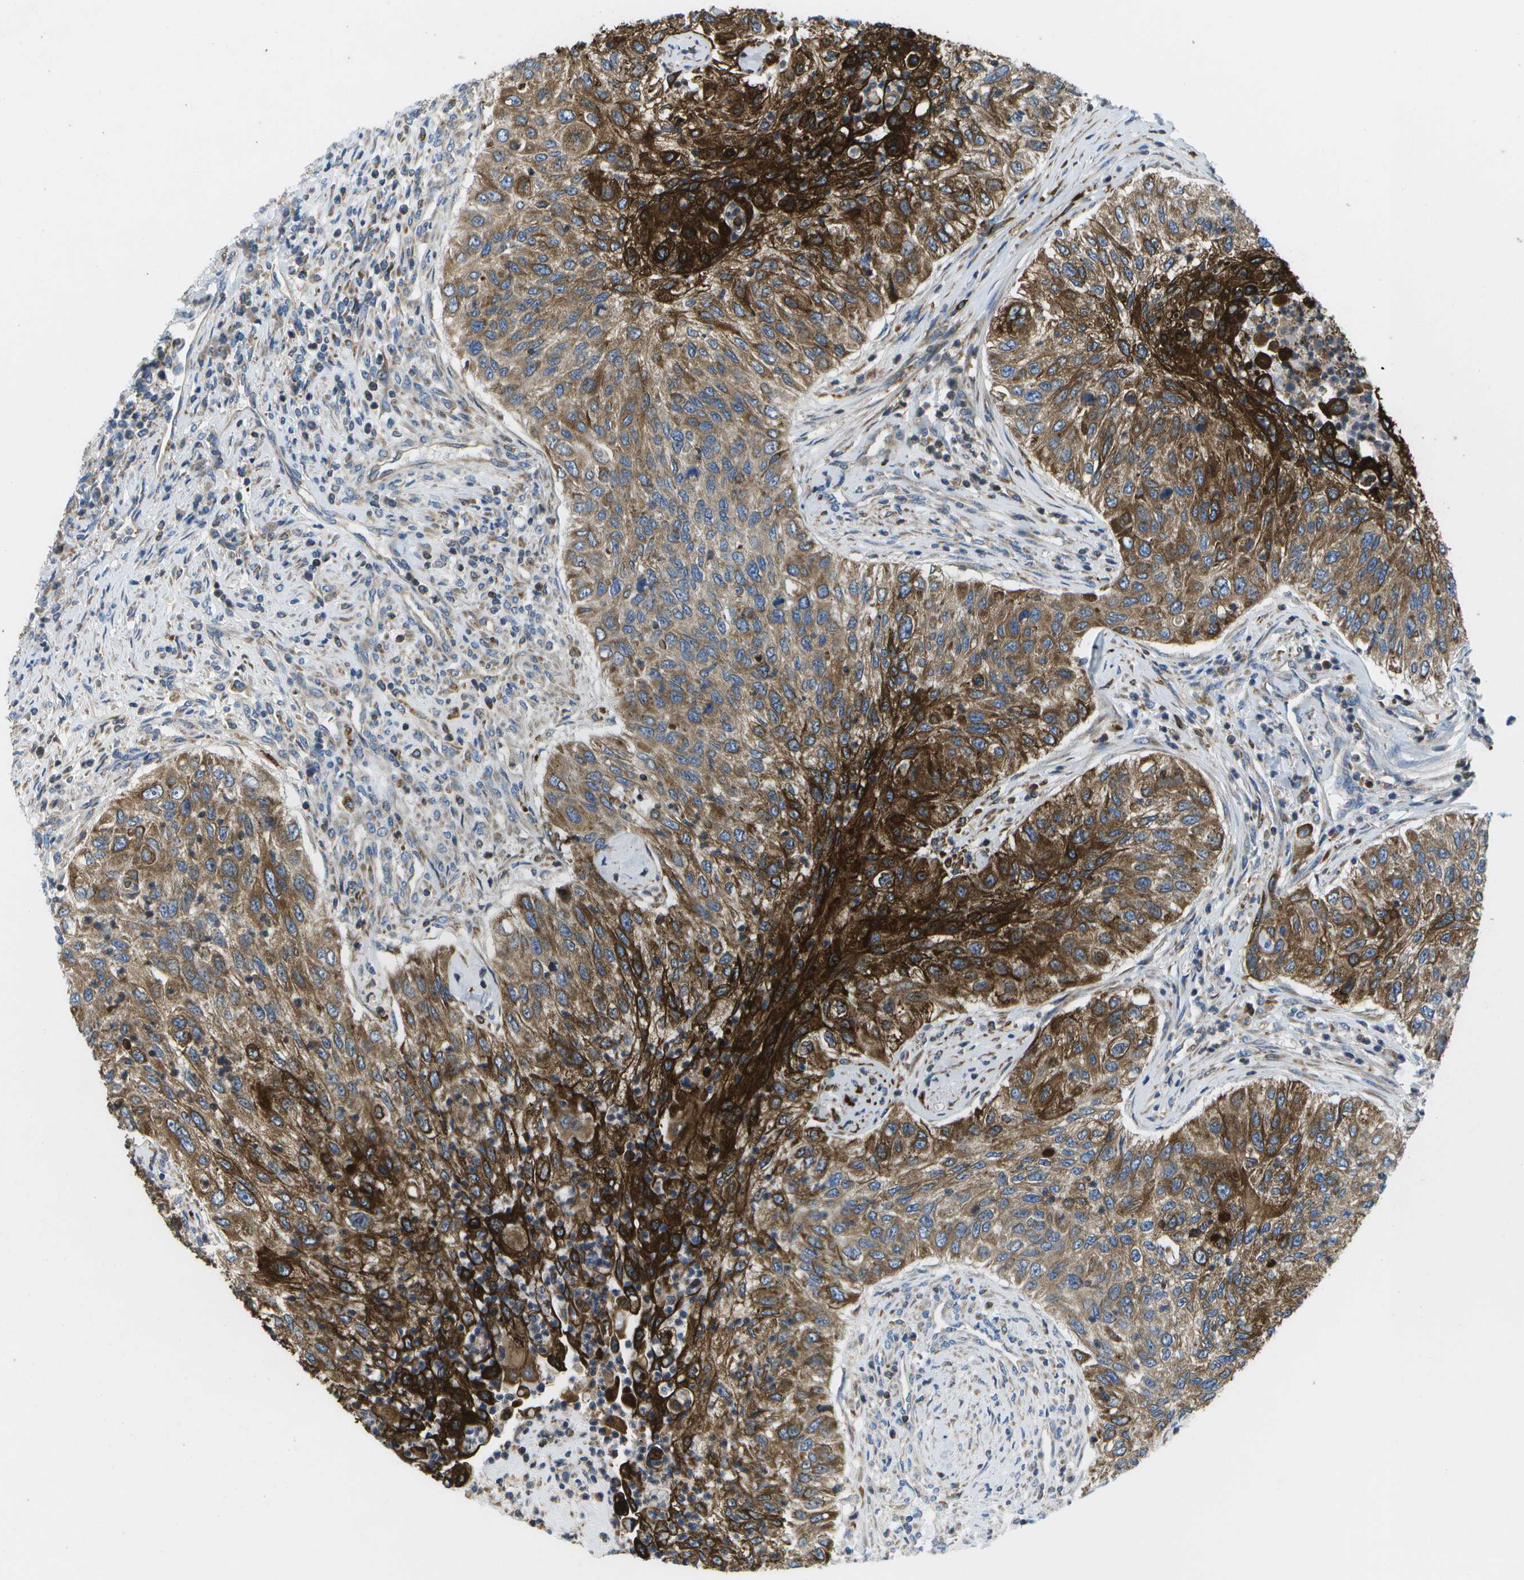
{"staining": {"intensity": "strong", "quantity": ">75%", "location": "cytoplasmic/membranous"}, "tissue": "urothelial cancer", "cell_type": "Tumor cells", "image_type": "cancer", "snomed": [{"axis": "morphology", "description": "Urothelial carcinoma, High grade"}, {"axis": "topography", "description": "Urinary bladder"}], "caption": "DAB (3,3'-diaminobenzidine) immunohistochemical staining of human urothelial cancer demonstrates strong cytoplasmic/membranous protein expression in approximately >75% of tumor cells.", "gene": "GDF5", "patient": {"sex": "female", "age": 60}}